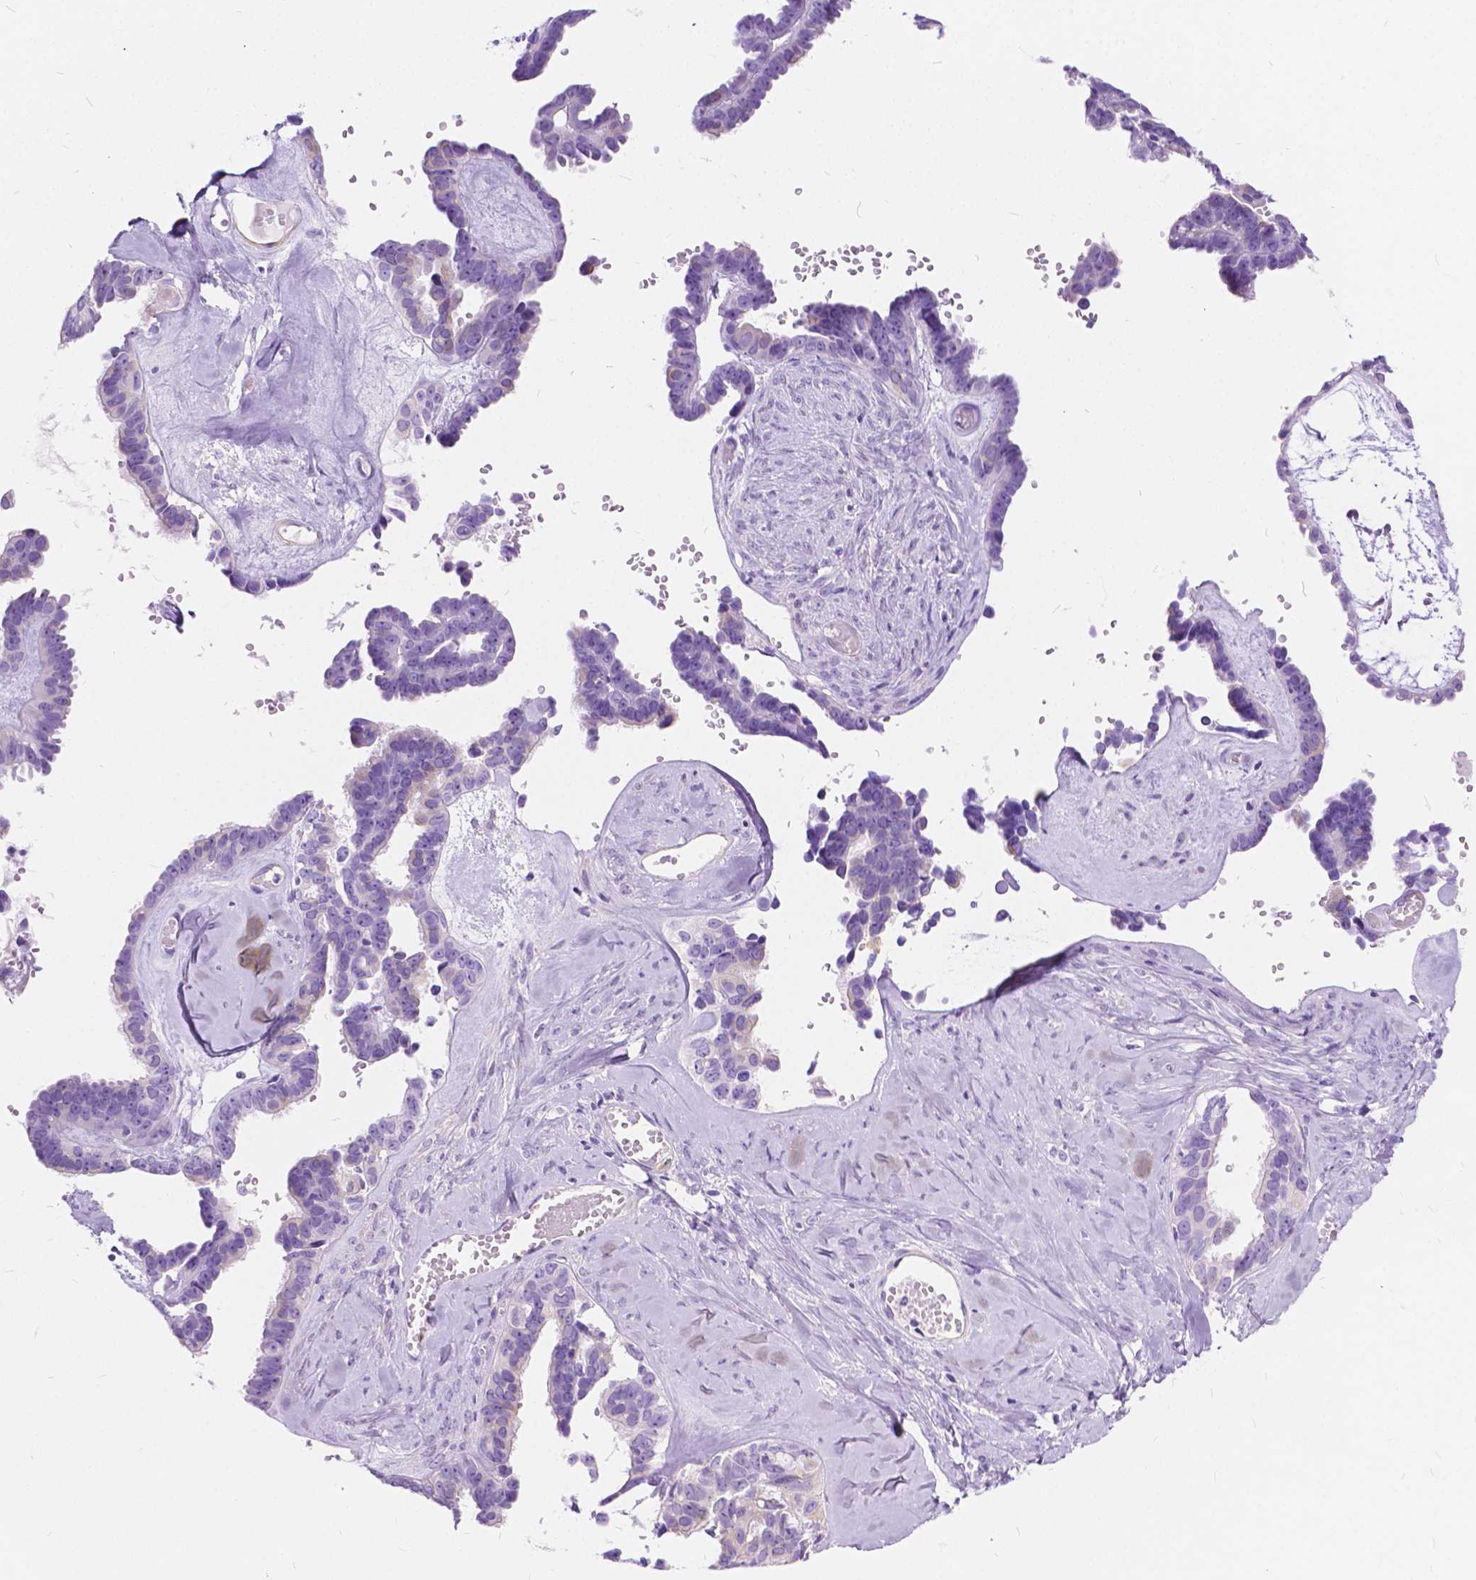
{"staining": {"intensity": "negative", "quantity": "none", "location": "none"}, "tissue": "ovarian cancer", "cell_type": "Tumor cells", "image_type": "cancer", "snomed": [{"axis": "morphology", "description": "Cystadenocarcinoma, serous, NOS"}, {"axis": "topography", "description": "Ovary"}], "caption": "DAB (3,3'-diaminobenzidine) immunohistochemical staining of ovarian serous cystadenocarcinoma demonstrates no significant positivity in tumor cells. (DAB immunohistochemistry (IHC), high magnification).", "gene": "CHRM1", "patient": {"sex": "female", "age": 69}}